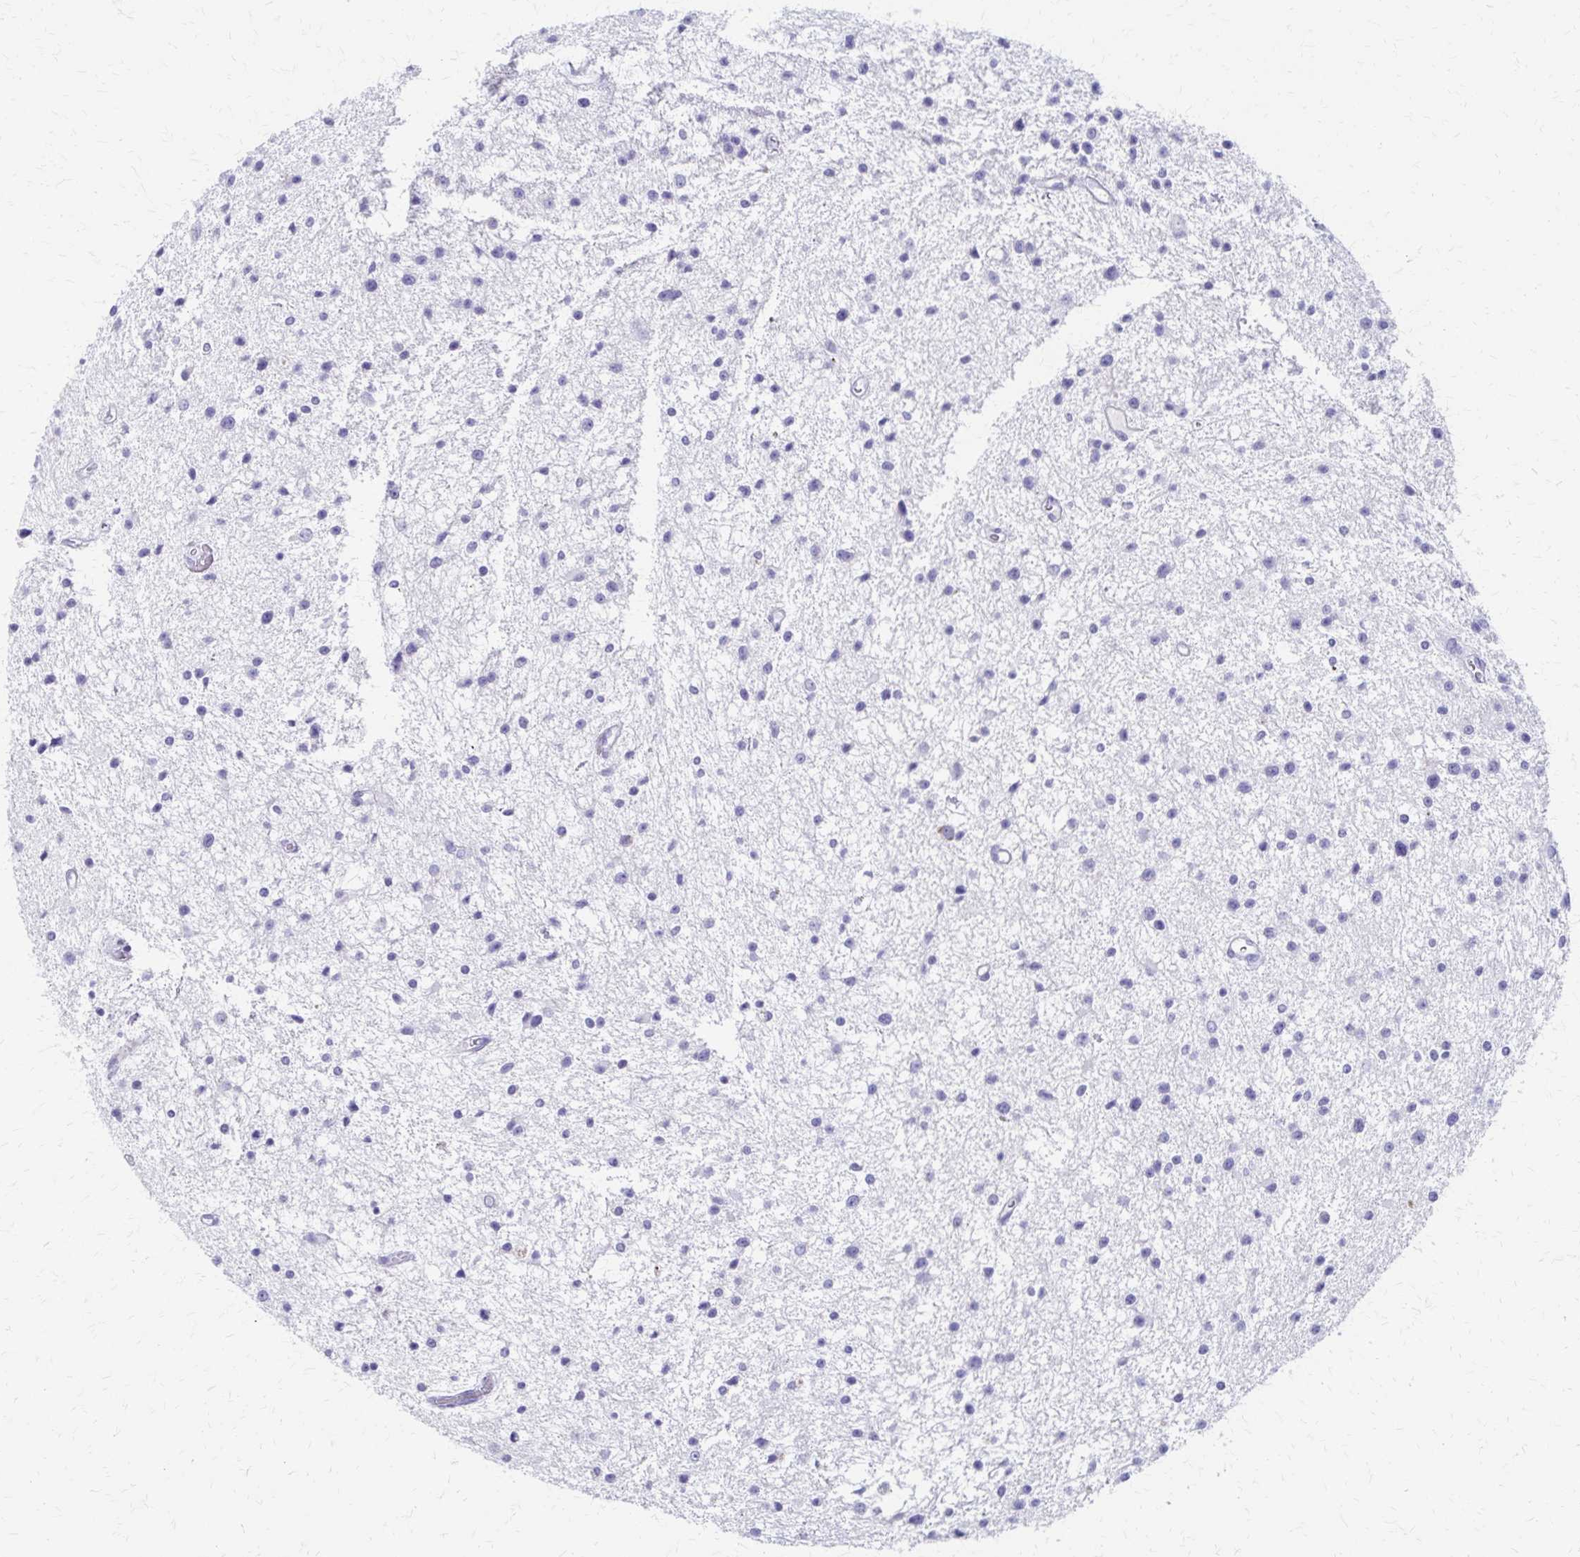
{"staining": {"intensity": "negative", "quantity": "none", "location": "none"}, "tissue": "glioma", "cell_type": "Tumor cells", "image_type": "cancer", "snomed": [{"axis": "morphology", "description": "Glioma, malignant, Low grade"}, {"axis": "topography", "description": "Brain"}], "caption": "DAB immunohistochemical staining of glioma exhibits no significant expression in tumor cells.", "gene": "ZSCAN5B", "patient": {"sex": "male", "age": 43}}